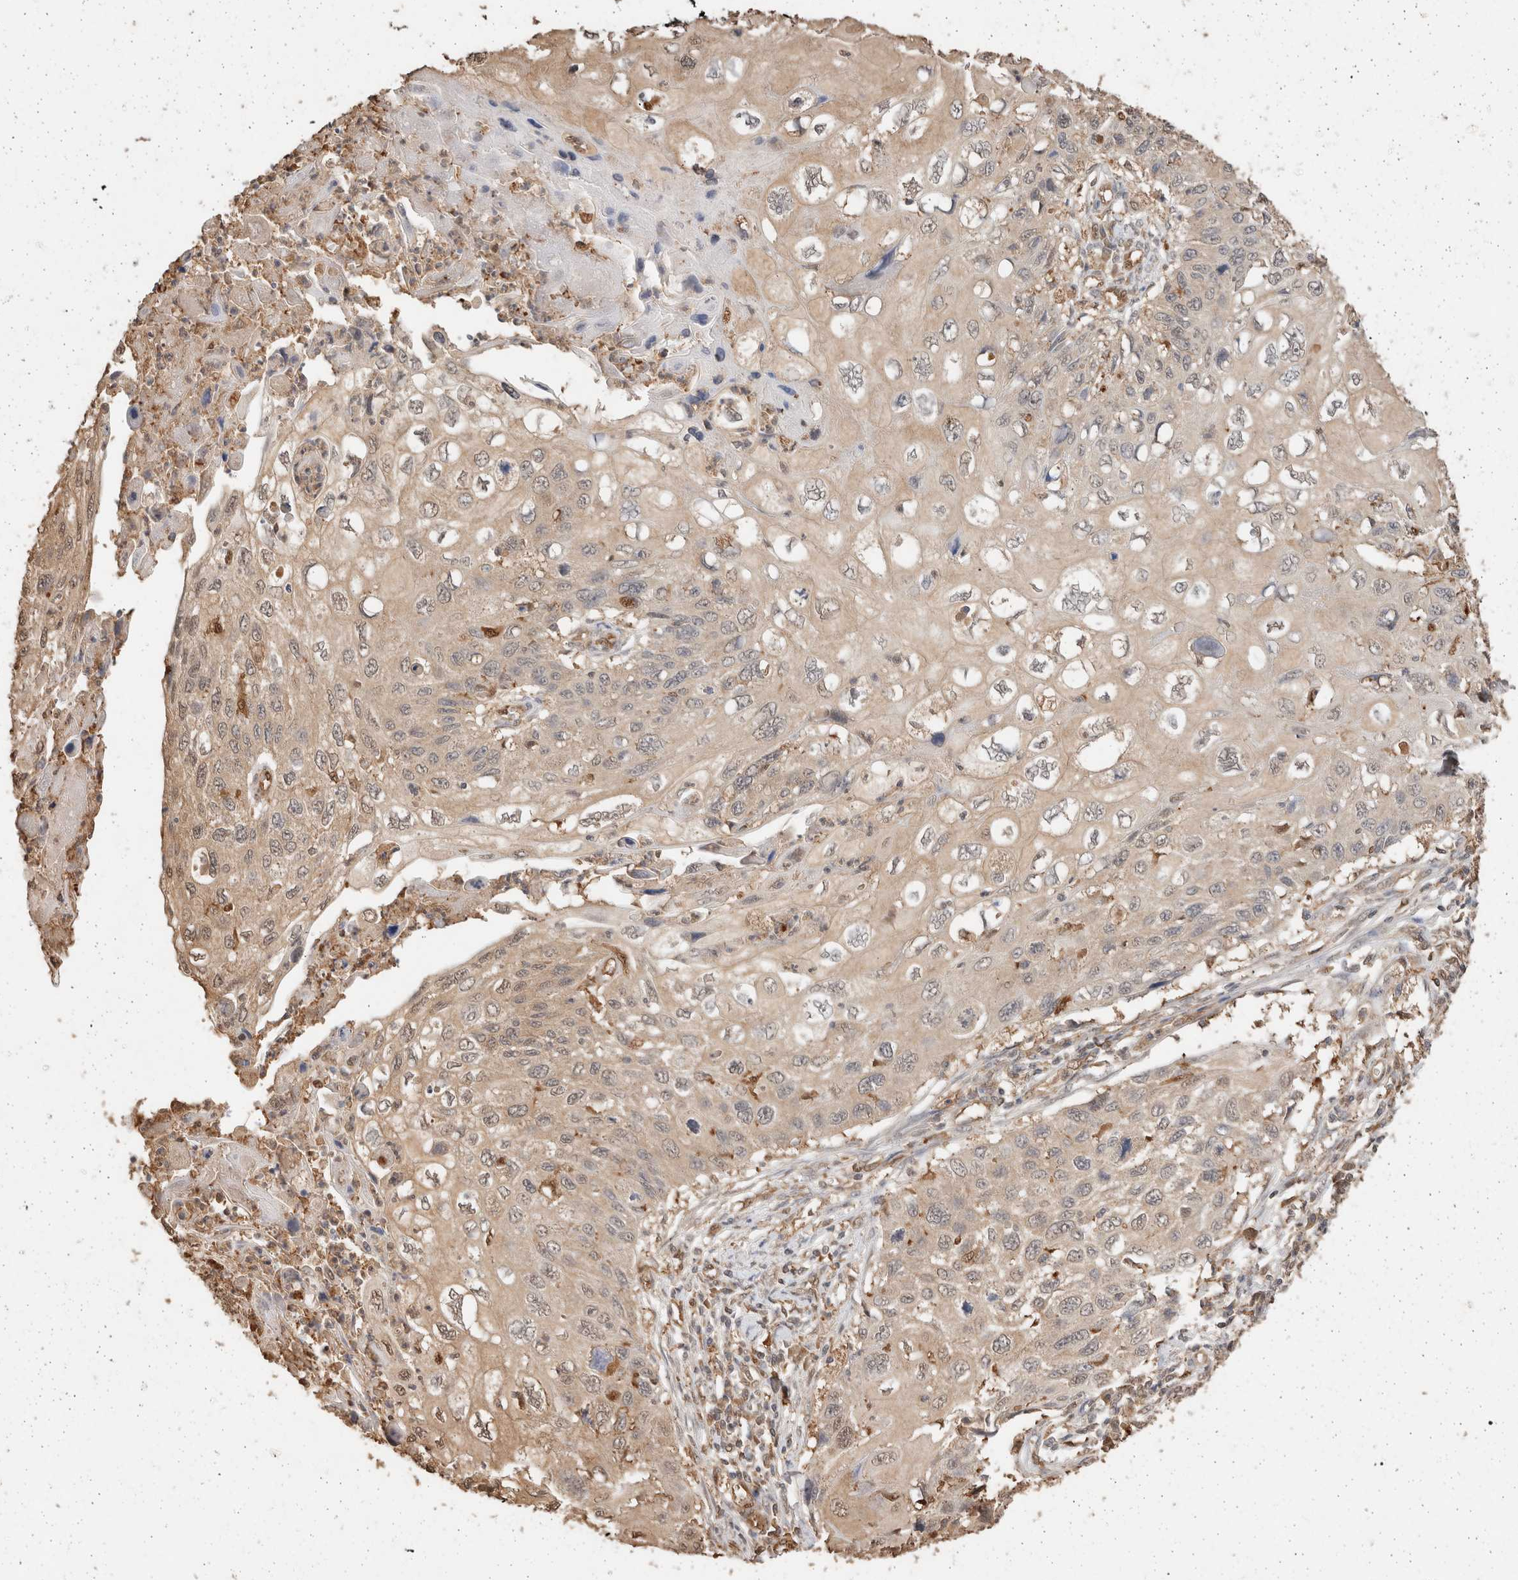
{"staining": {"intensity": "weak", "quantity": ">75%", "location": "cytoplasmic/membranous,nuclear"}, "tissue": "cervical cancer", "cell_type": "Tumor cells", "image_type": "cancer", "snomed": [{"axis": "morphology", "description": "Squamous cell carcinoma, NOS"}, {"axis": "topography", "description": "Cervix"}], "caption": "Cervical squamous cell carcinoma stained for a protein exhibits weak cytoplasmic/membranous and nuclear positivity in tumor cells.", "gene": "YWHAH", "patient": {"sex": "female", "age": 70}}